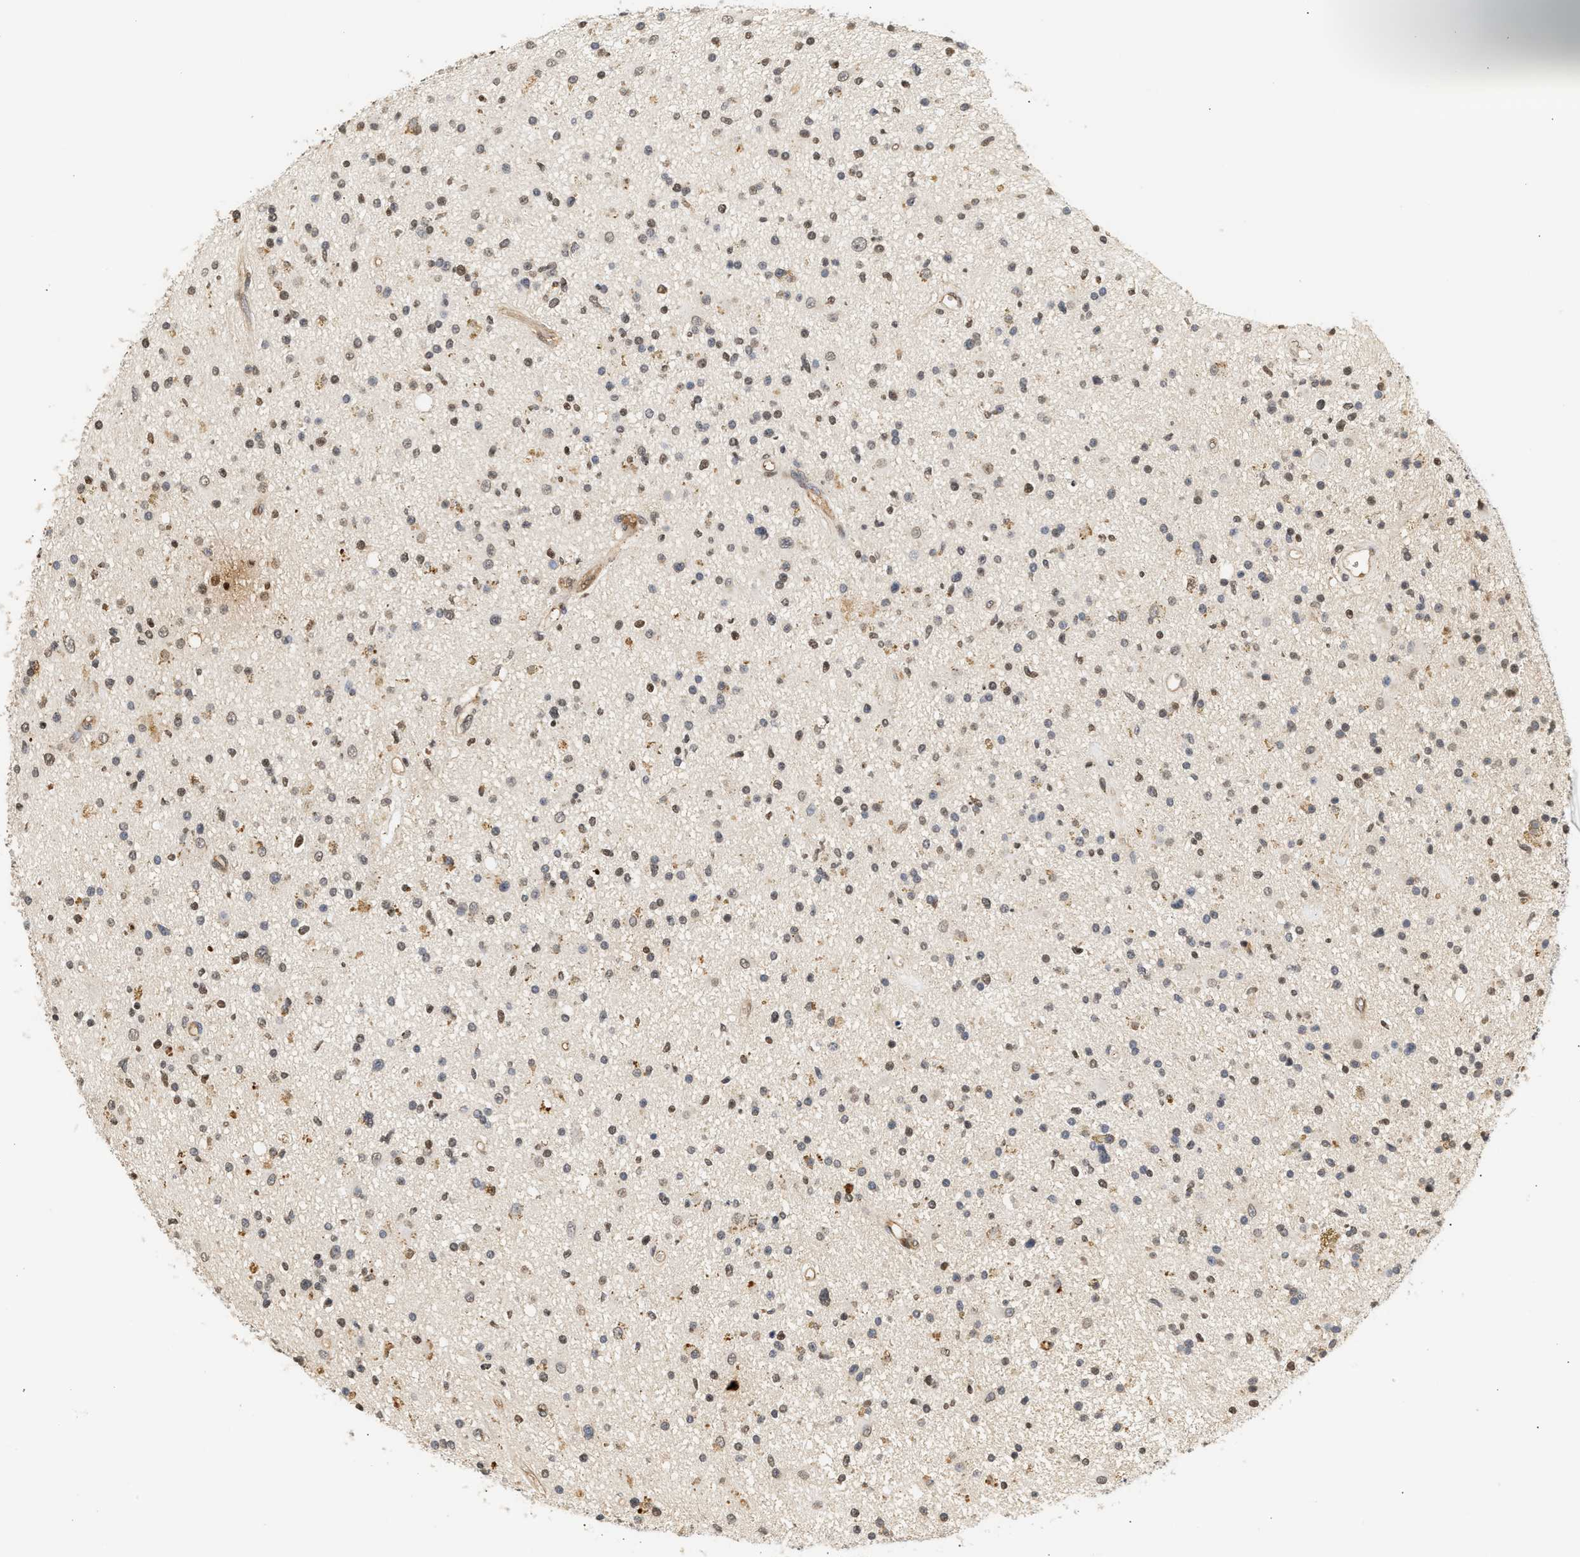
{"staining": {"intensity": "moderate", "quantity": ">75%", "location": "nuclear"}, "tissue": "glioma", "cell_type": "Tumor cells", "image_type": "cancer", "snomed": [{"axis": "morphology", "description": "Glioma, malignant, High grade"}, {"axis": "topography", "description": "Brain"}], "caption": "Immunohistochemical staining of high-grade glioma (malignant) shows moderate nuclear protein expression in approximately >75% of tumor cells. The protein of interest is shown in brown color, while the nuclei are stained blue.", "gene": "PLXND1", "patient": {"sex": "male", "age": 33}}